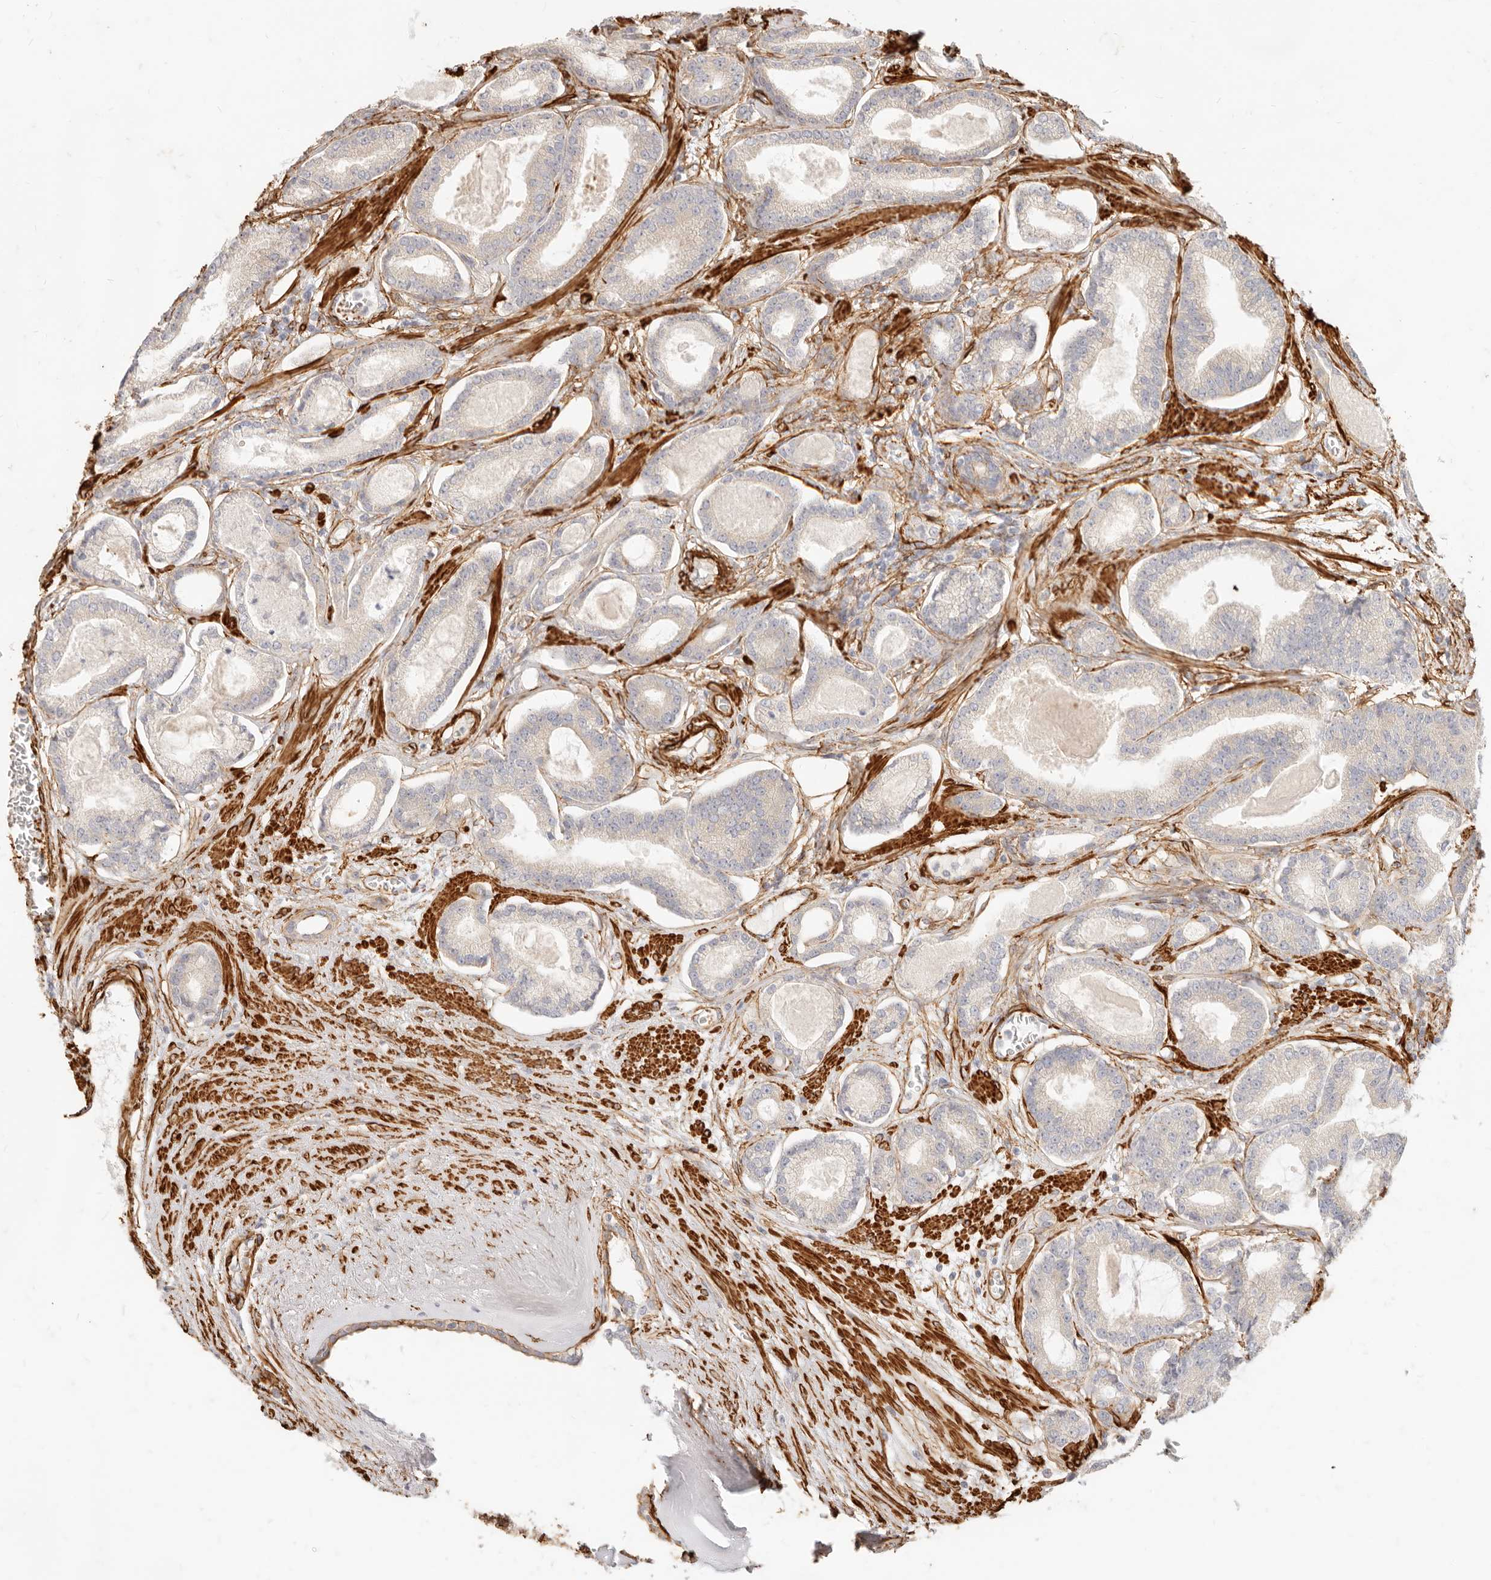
{"staining": {"intensity": "negative", "quantity": "none", "location": "none"}, "tissue": "prostate cancer", "cell_type": "Tumor cells", "image_type": "cancer", "snomed": [{"axis": "morphology", "description": "Adenocarcinoma, Low grade"}, {"axis": "topography", "description": "Prostate"}], "caption": "A micrograph of prostate low-grade adenocarcinoma stained for a protein shows no brown staining in tumor cells.", "gene": "TMTC2", "patient": {"sex": "male", "age": 60}}